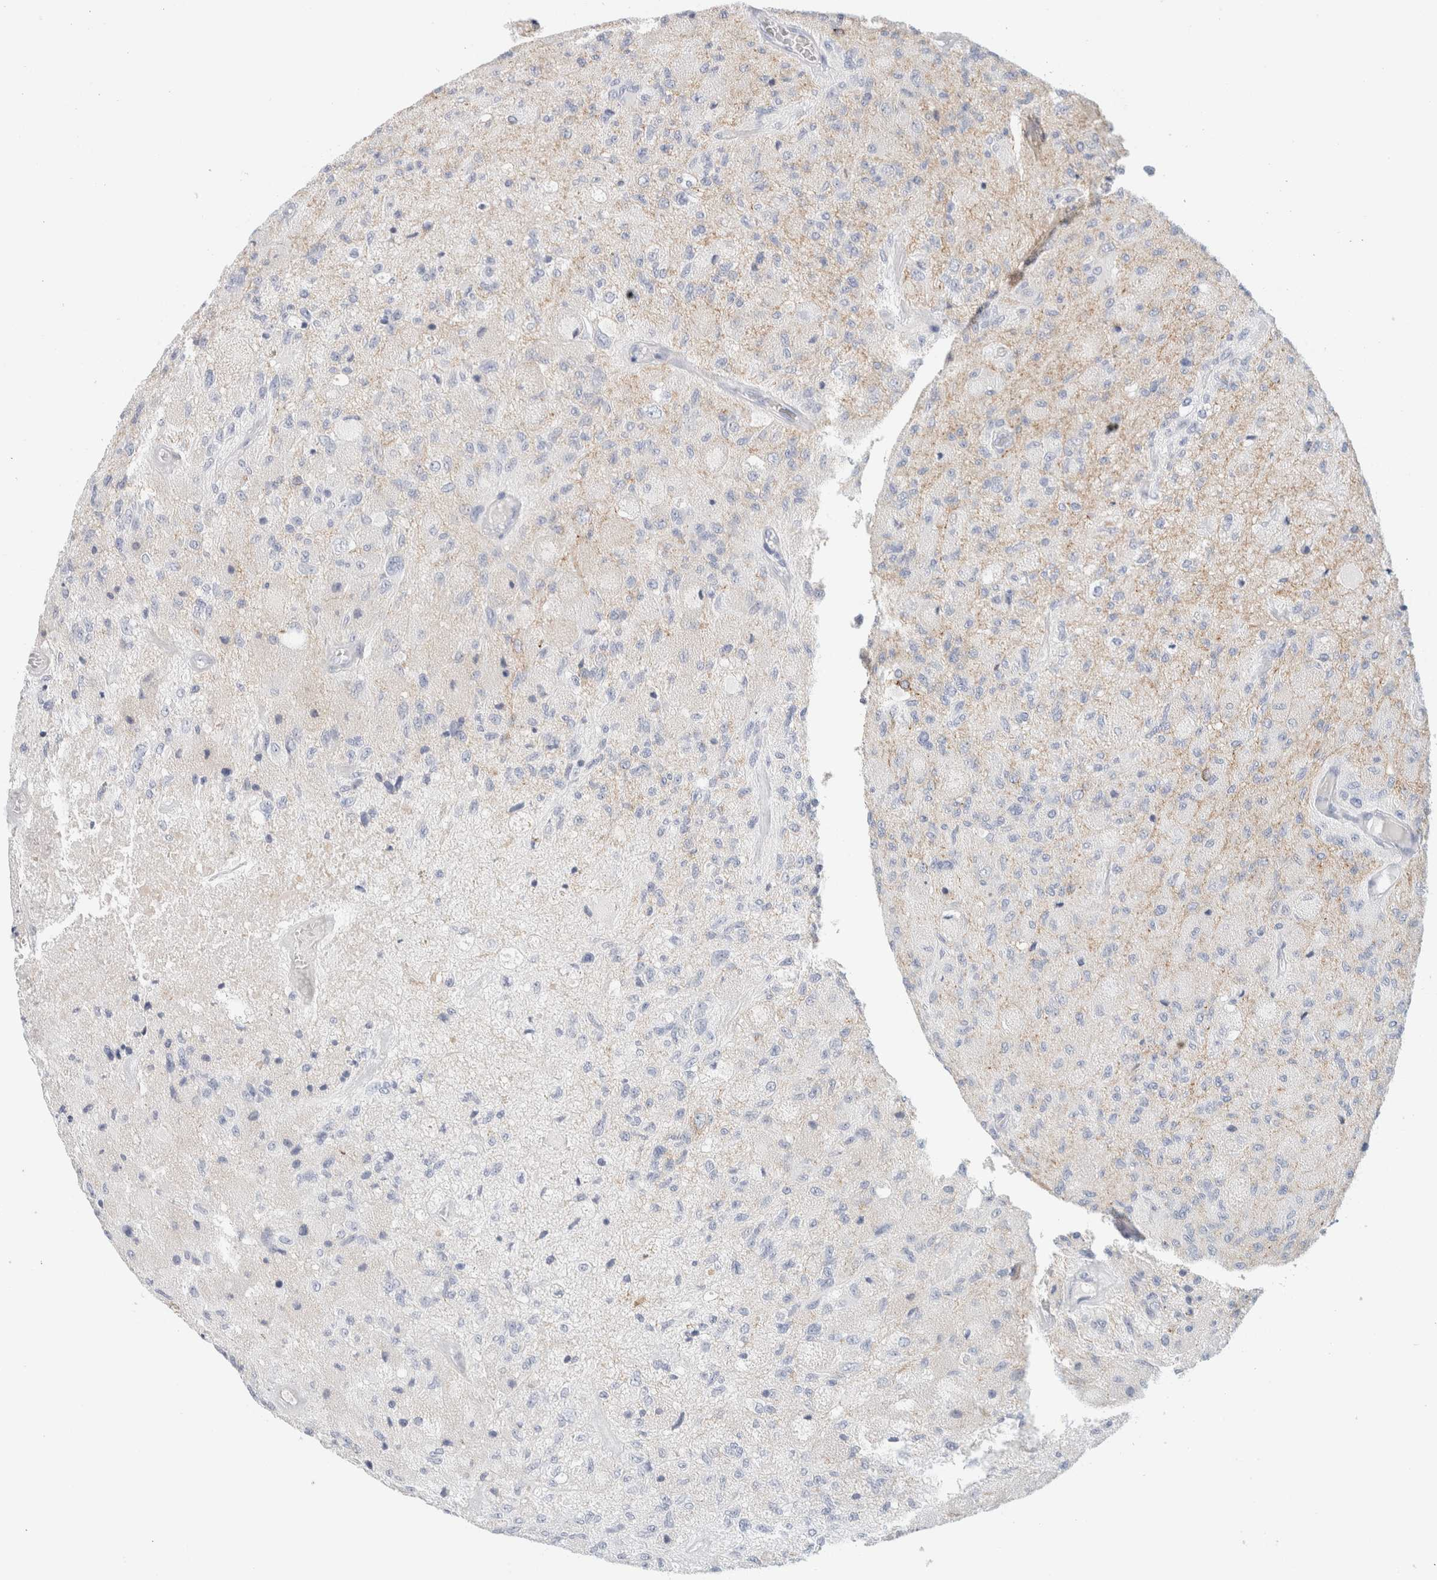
{"staining": {"intensity": "negative", "quantity": "none", "location": "none"}, "tissue": "glioma", "cell_type": "Tumor cells", "image_type": "cancer", "snomed": [{"axis": "morphology", "description": "Normal tissue, NOS"}, {"axis": "morphology", "description": "Glioma, malignant, High grade"}, {"axis": "topography", "description": "Cerebral cortex"}], "caption": "Malignant glioma (high-grade) was stained to show a protein in brown. There is no significant expression in tumor cells.", "gene": "HEXD", "patient": {"sex": "male", "age": 77}}